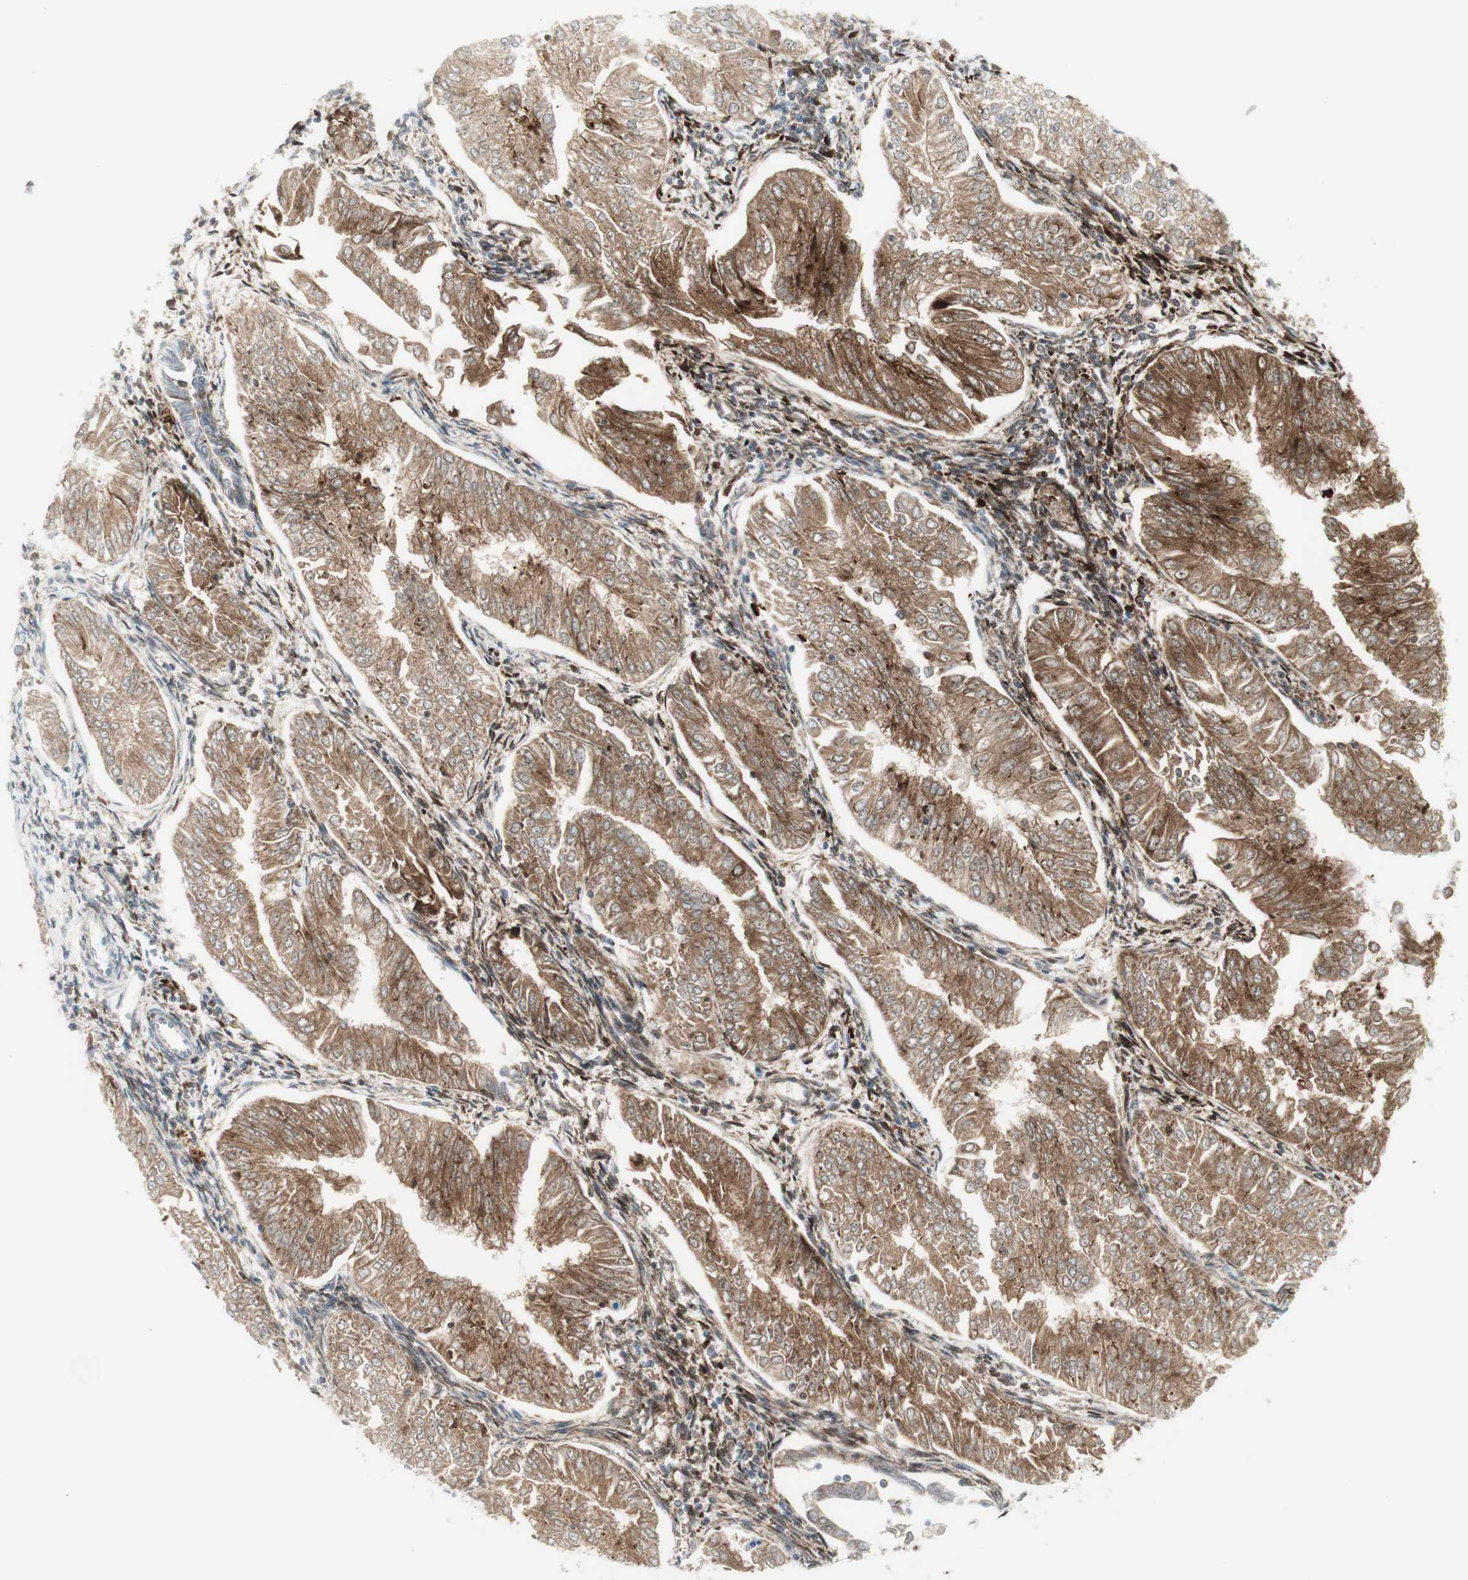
{"staining": {"intensity": "moderate", "quantity": ">75%", "location": "cytoplasmic/membranous"}, "tissue": "endometrial cancer", "cell_type": "Tumor cells", "image_type": "cancer", "snomed": [{"axis": "morphology", "description": "Adenocarcinoma, NOS"}, {"axis": "topography", "description": "Endometrium"}], "caption": "Adenocarcinoma (endometrial) tissue exhibits moderate cytoplasmic/membranous positivity in about >75% of tumor cells (DAB IHC, brown staining for protein, blue staining for nuclei).", "gene": "MDK", "patient": {"sex": "female", "age": 53}}